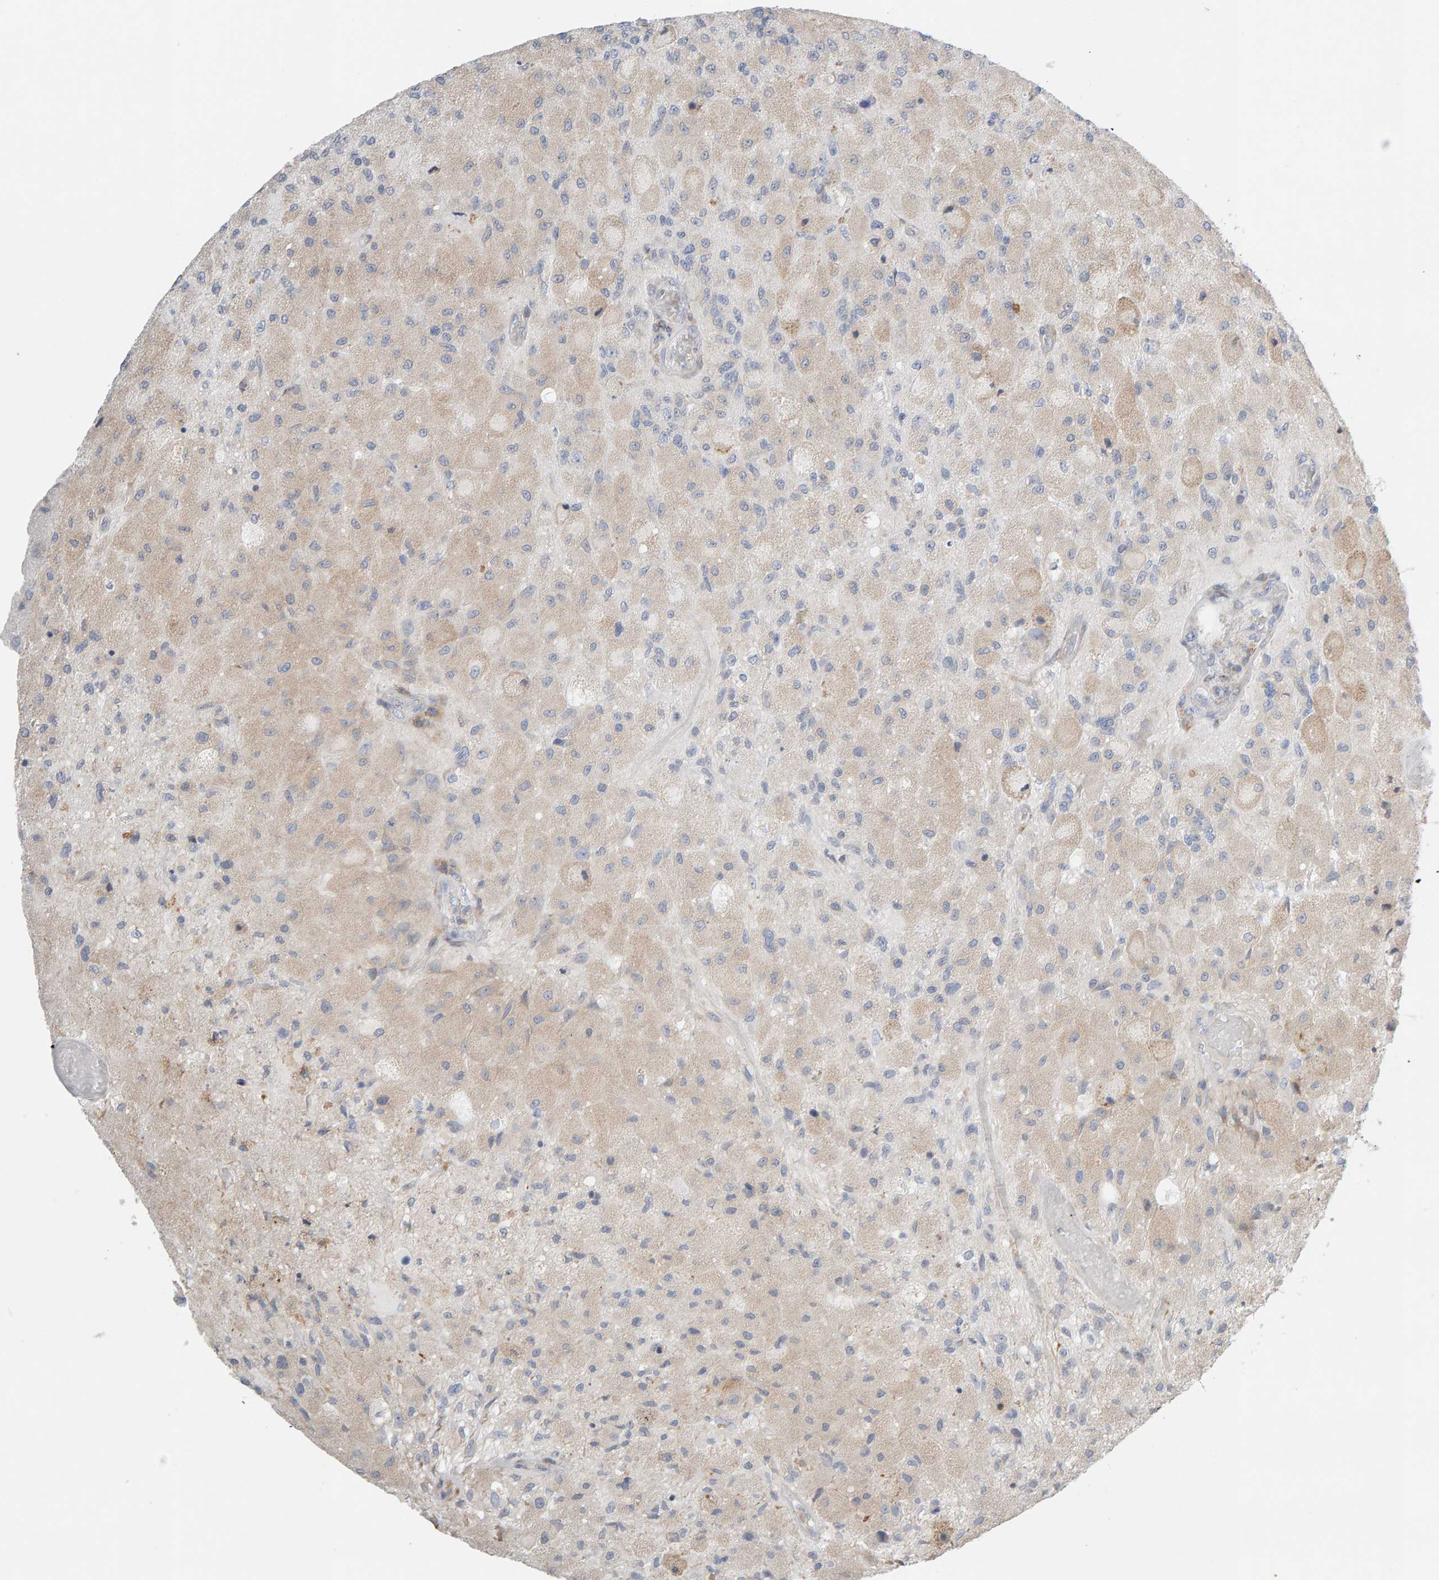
{"staining": {"intensity": "weak", "quantity": "25%-75%", "location": "cytoplasmic/membranous"}, "tissue": "glioma", "cell_type": "Tumor cells", "image_type": "cancer", "snomed": [{"axis": "morphology", "description": "Normal tissue, NOS"}, {"axis": "morphology", "description": "Glioma, malignant, High grade"}, {"axis": "topography", "description": "Cerebral cortex"}], "caption": "Protein expression analysis of human glioma reveals weak cytoplasmic/membranous positivity in about 25%-75% of tumor cells.", "gene": "ENGASE", "patient": {"sex": "male", "age": 77}}